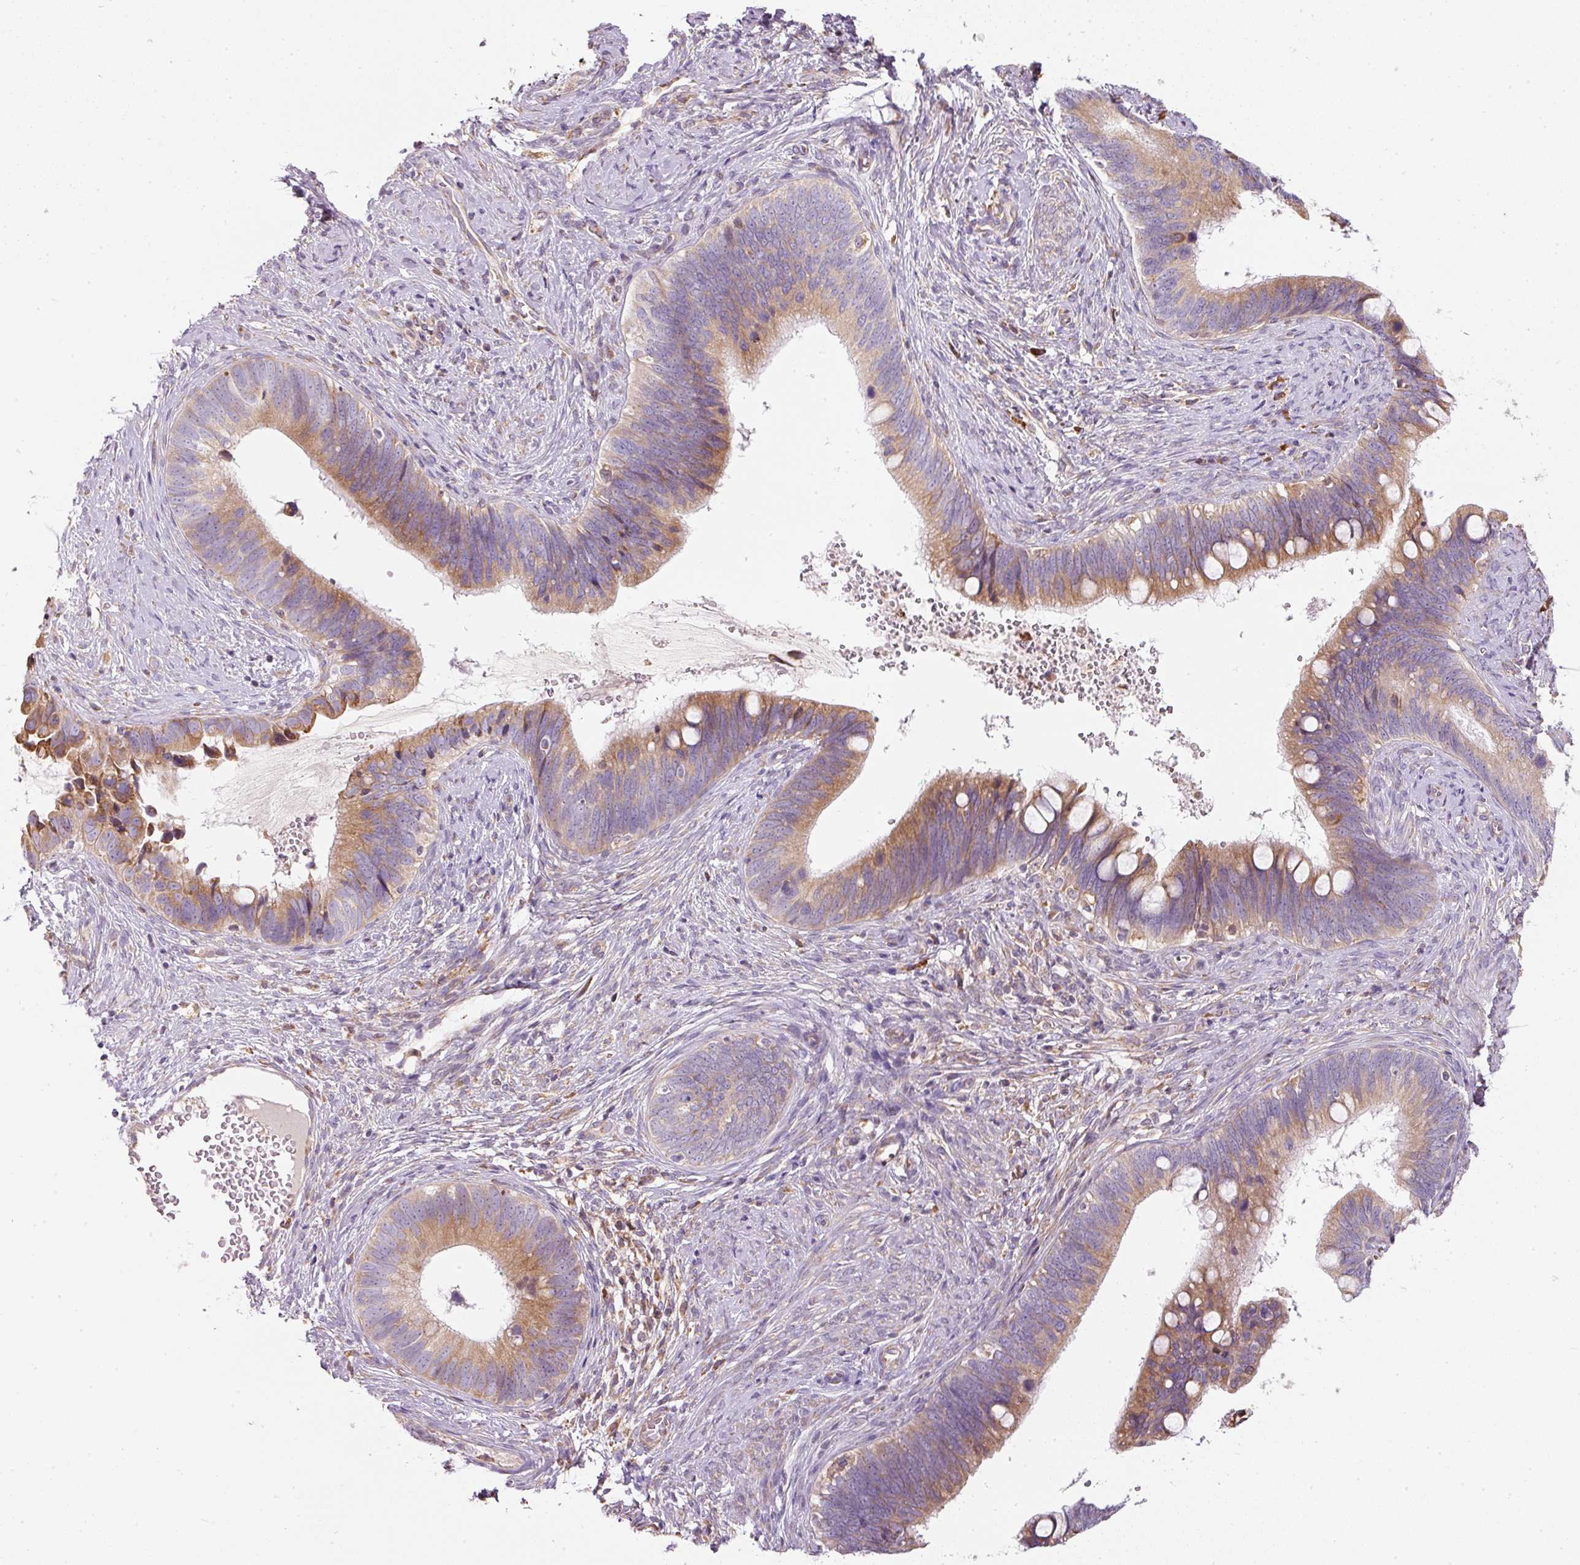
{"staining": {"intensity": "moderate", "quantity": ">75%", "location": "cytoplasmic/membranous"}, "tissue": "cervical cancer", "cell_type": "Tumor cells", "image_type": "cancer", "snomed": [{"axis": "morphology", "description": "Adenocarcinoma, NOS"}, {"axis": "topography", "description": "Cervix"}], "caption": "There is medium levels of moderate cytoplasmic/membranous staining in tumor cells of cervical adenocarcinoma, as demonstrated by immunohistochemical staining (brown color).", "gene": "MORN4", "patient": {"sex": "female", "age": 42}}